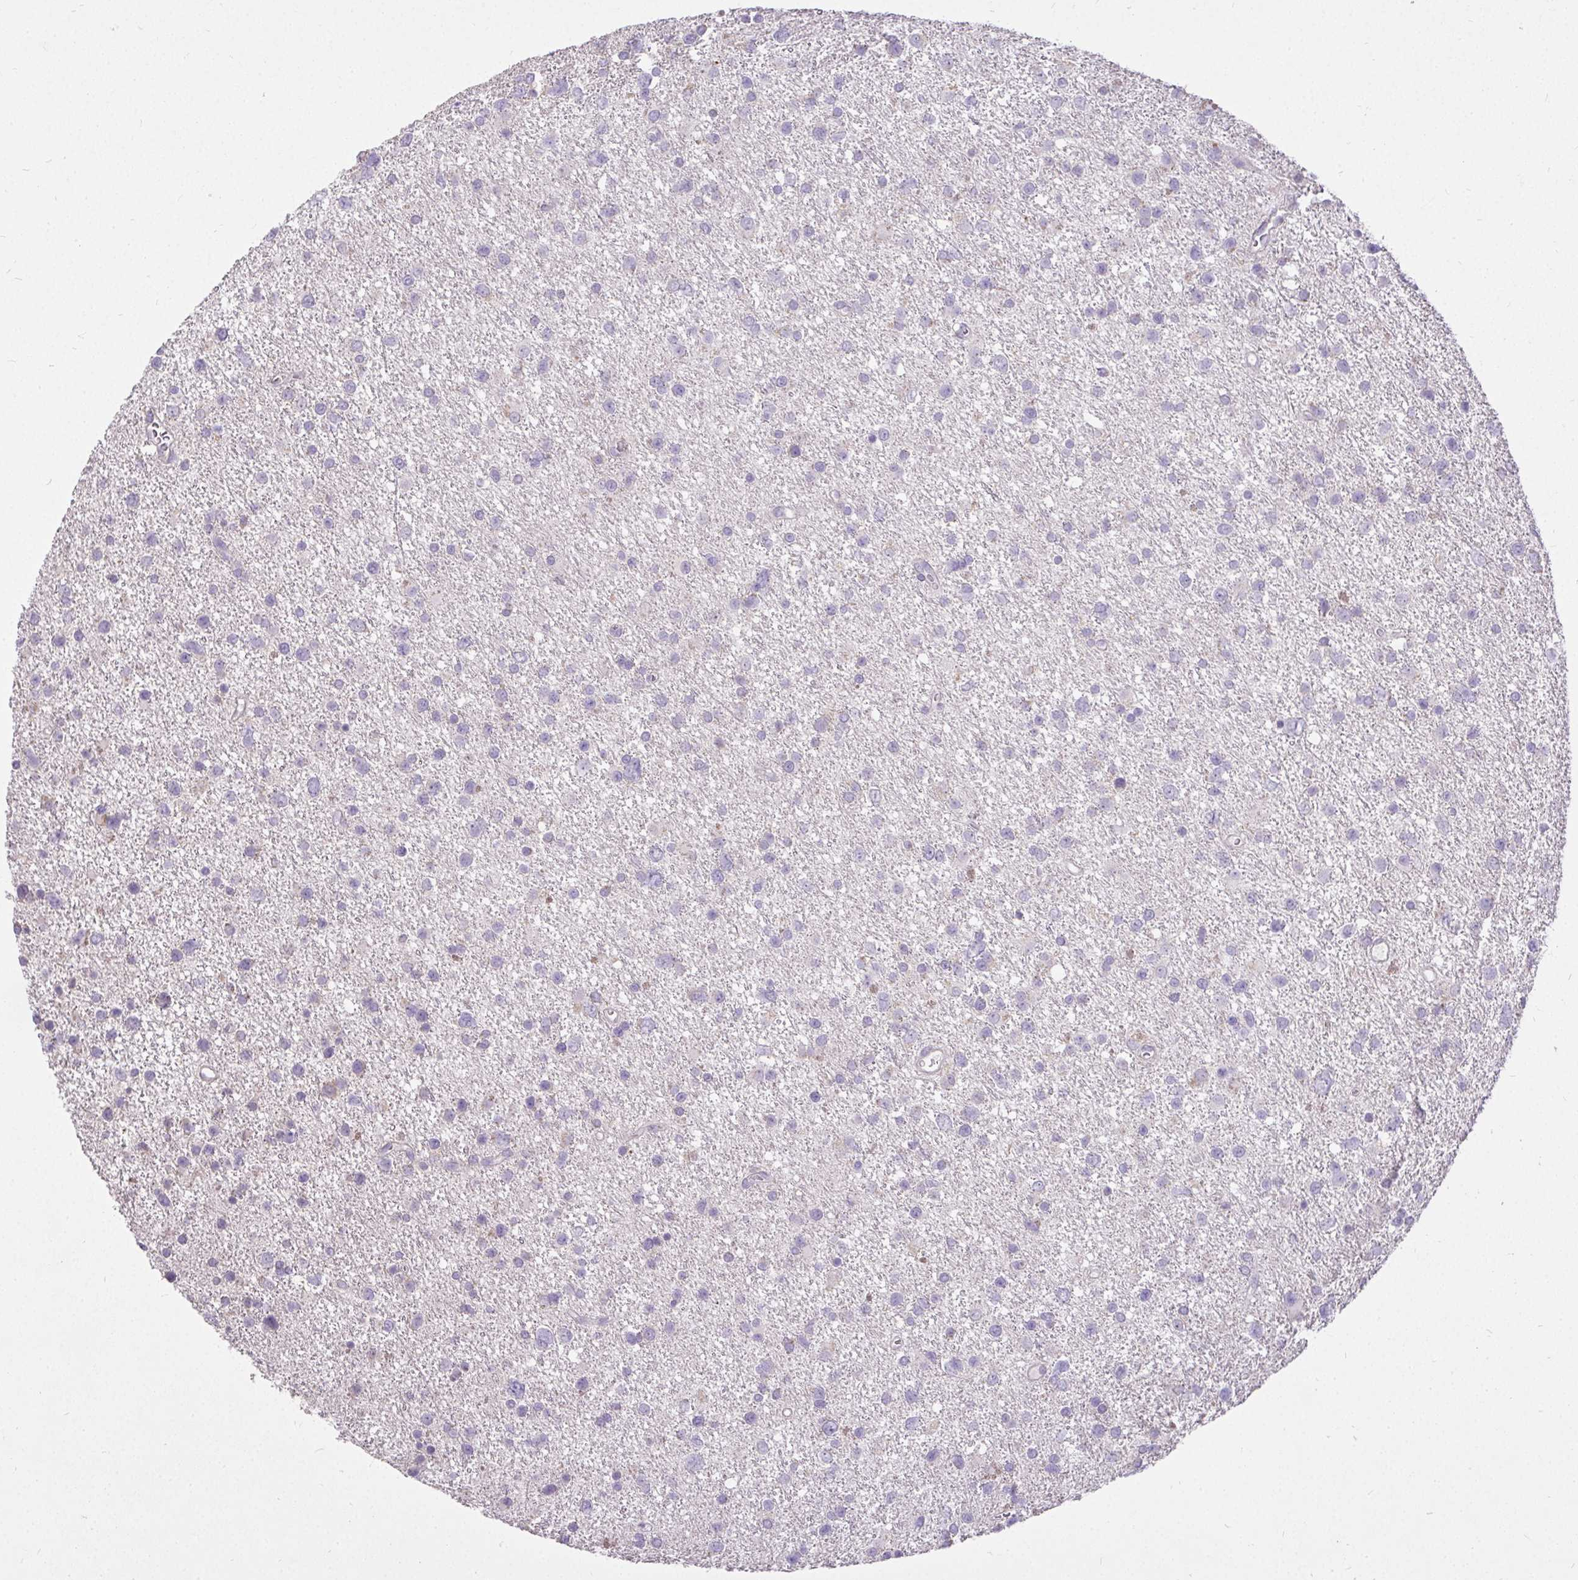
{"staining": {"intensity": "negative", "quantity": "none", "location": "none"}, "tissue": "glioma", "cell_type": "Tumor cells", "image_type": "cancer", "snomed": [{"axis": "morphology", "description": "Glioma, malignant, Low grade"}, {"axis": "topography", "description": "Brain"}], "caption": "Histopathology image shows no significant protein staining in tumor cells of glioma.", "gene": "STRIP1", "patient": {"sex": "female", "age": 55}}